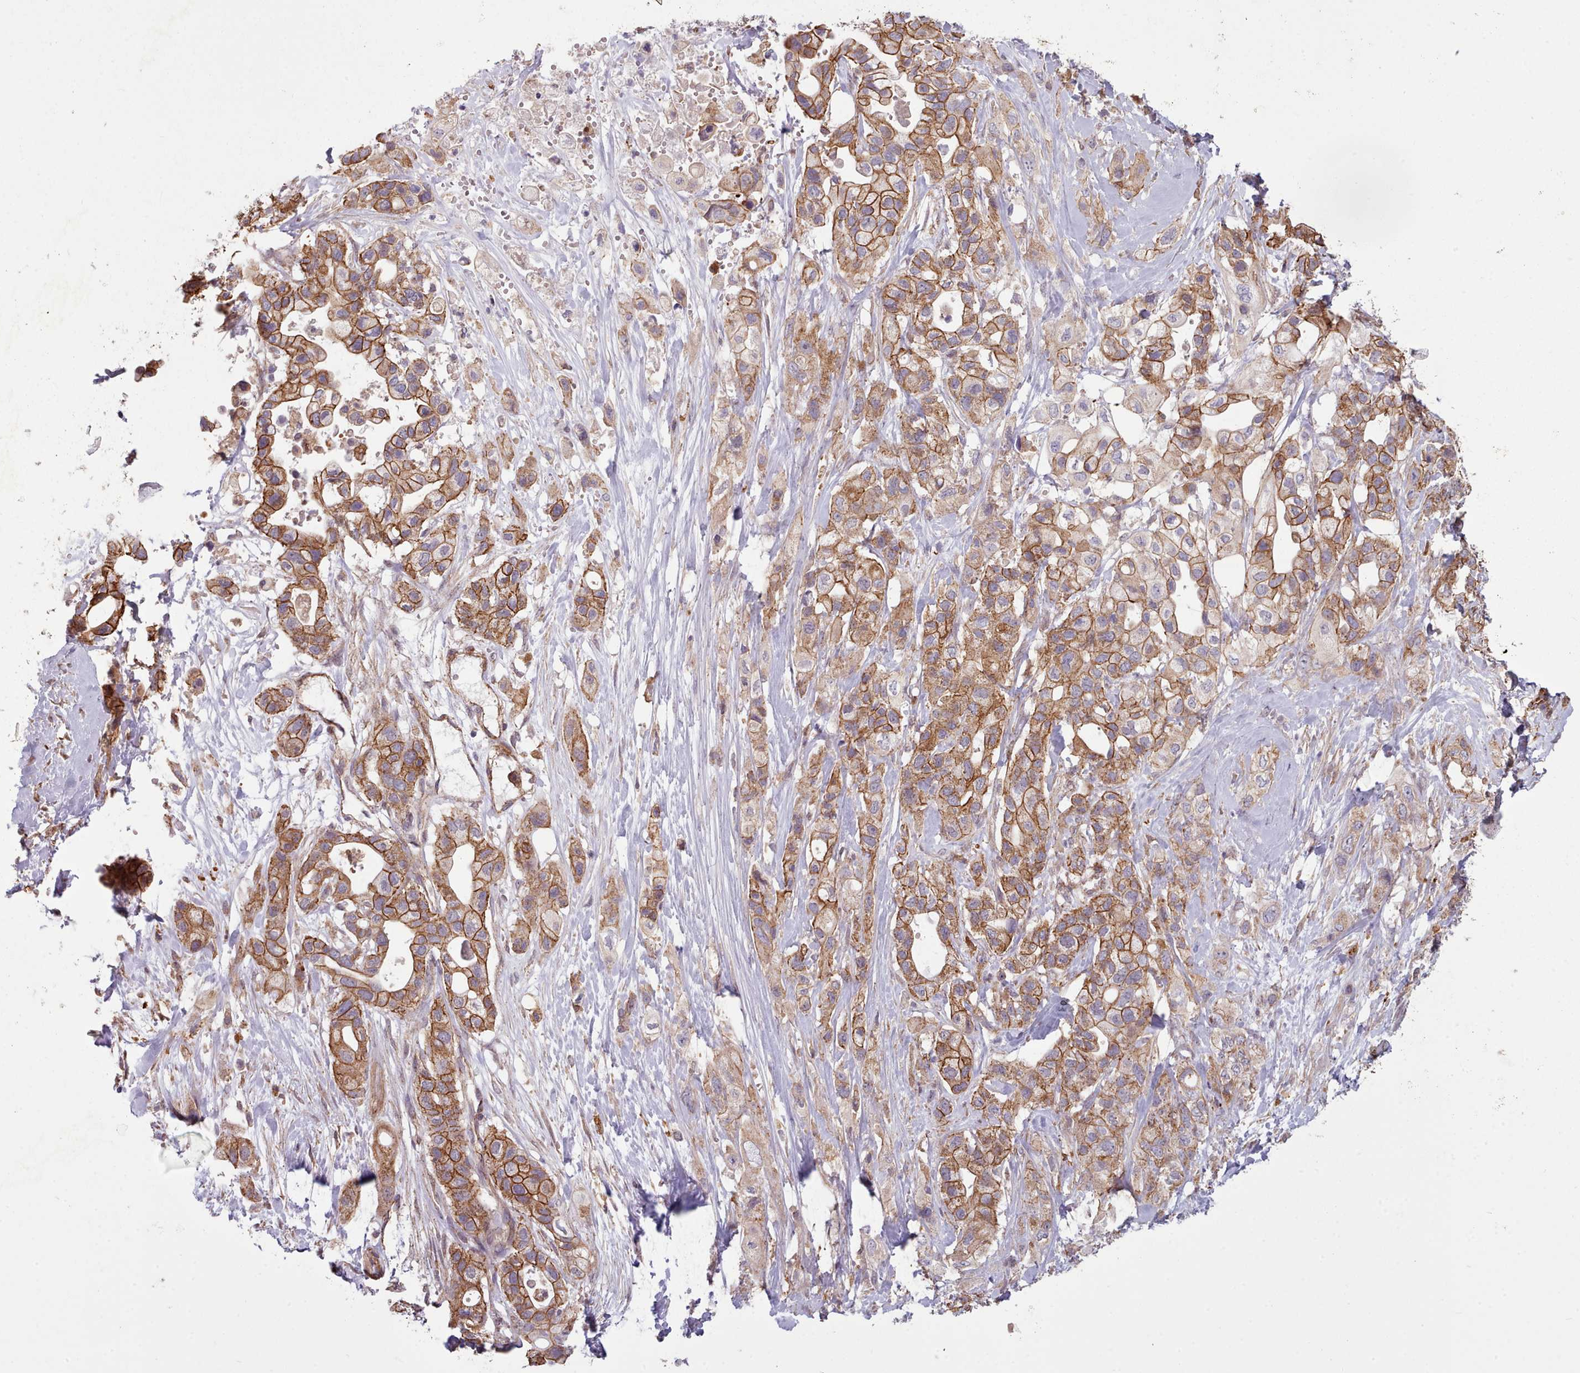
{"staining": {"intensity": "strong", "quantity": ">75%", "location": "cytoplasmic/membranous"}, "tissue": "pancreatic cancer", "cell_type": "Tumor cells", "image_type": "cancer", "snomed": [{"axis": "morphology", "description": "Adenocarcinoma, NOS"}, {"axis": "topography", "description": "Pancreas"}], "caption": "The micrograph exhibits immunohistochemical staining of pancreatic adenocarcinoma. There is strong cytoplasmic/membranous staining is seen in about >75% of tumor cells. The protein is stained brown, and the nuclei are stained in blue (DAB IHC with brightfield microscopy, high magnification).", "gene": "MRPL46", "patient": {"sex": "male", "age": 44}}